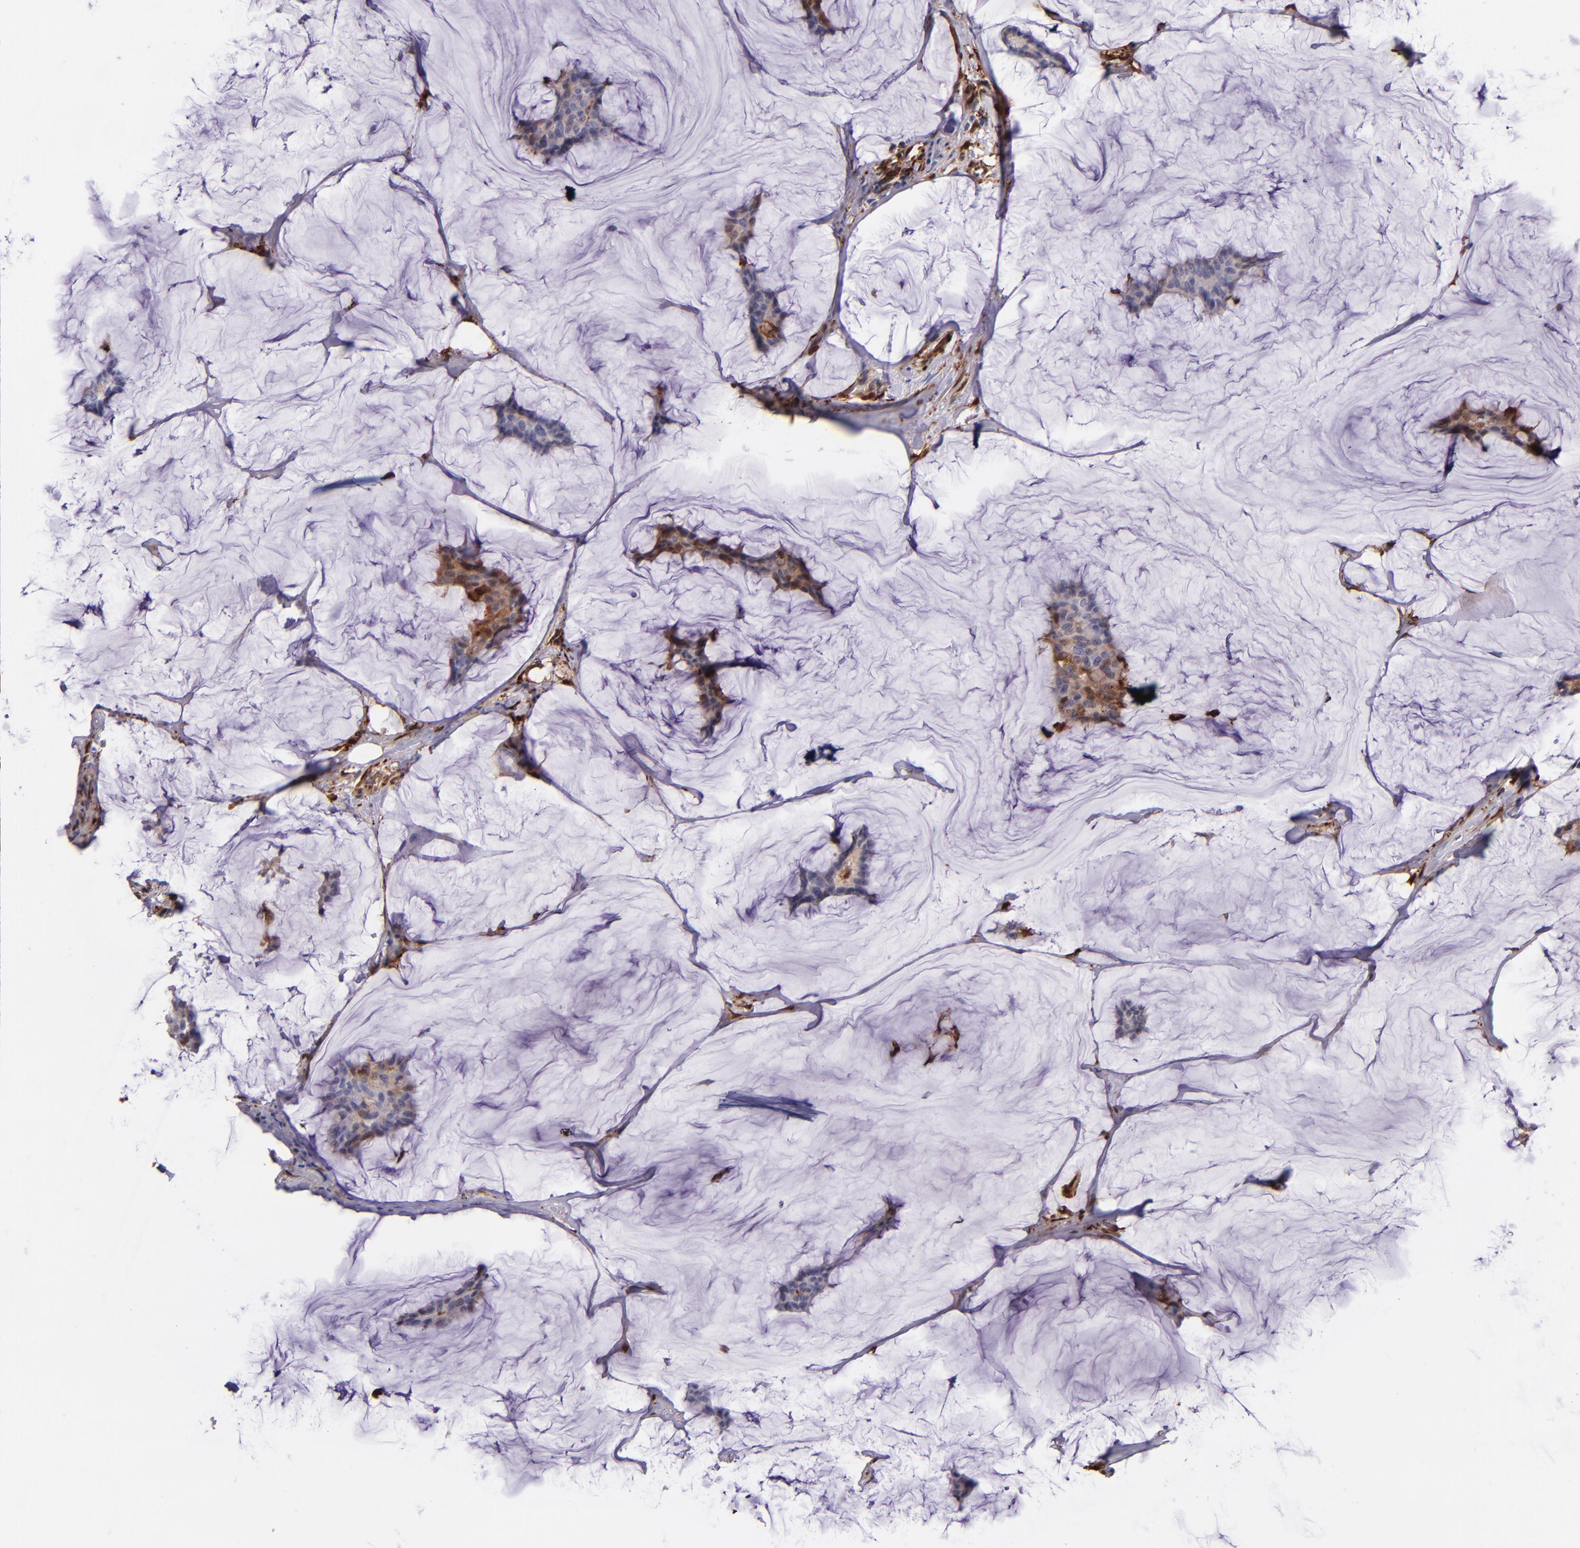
{"staining": {"intensity": "weak", "quantity": "<25%", "location": "cytoplasmic/membranous"}, "tissue": "breast cancer", "cell_type": "Tumor cells", "image_type": "cancer", "snomed": [{"axis": "morphology", "description": "Duct carcinoma"}, {"axis": "topography", "description": "Breast"}], "caption": "Tumor cells show no significant expression in breast infiltrating ductal carcinoma.", "gene": "LGALS1", "patient": {"sex": "female", "age": 93}}